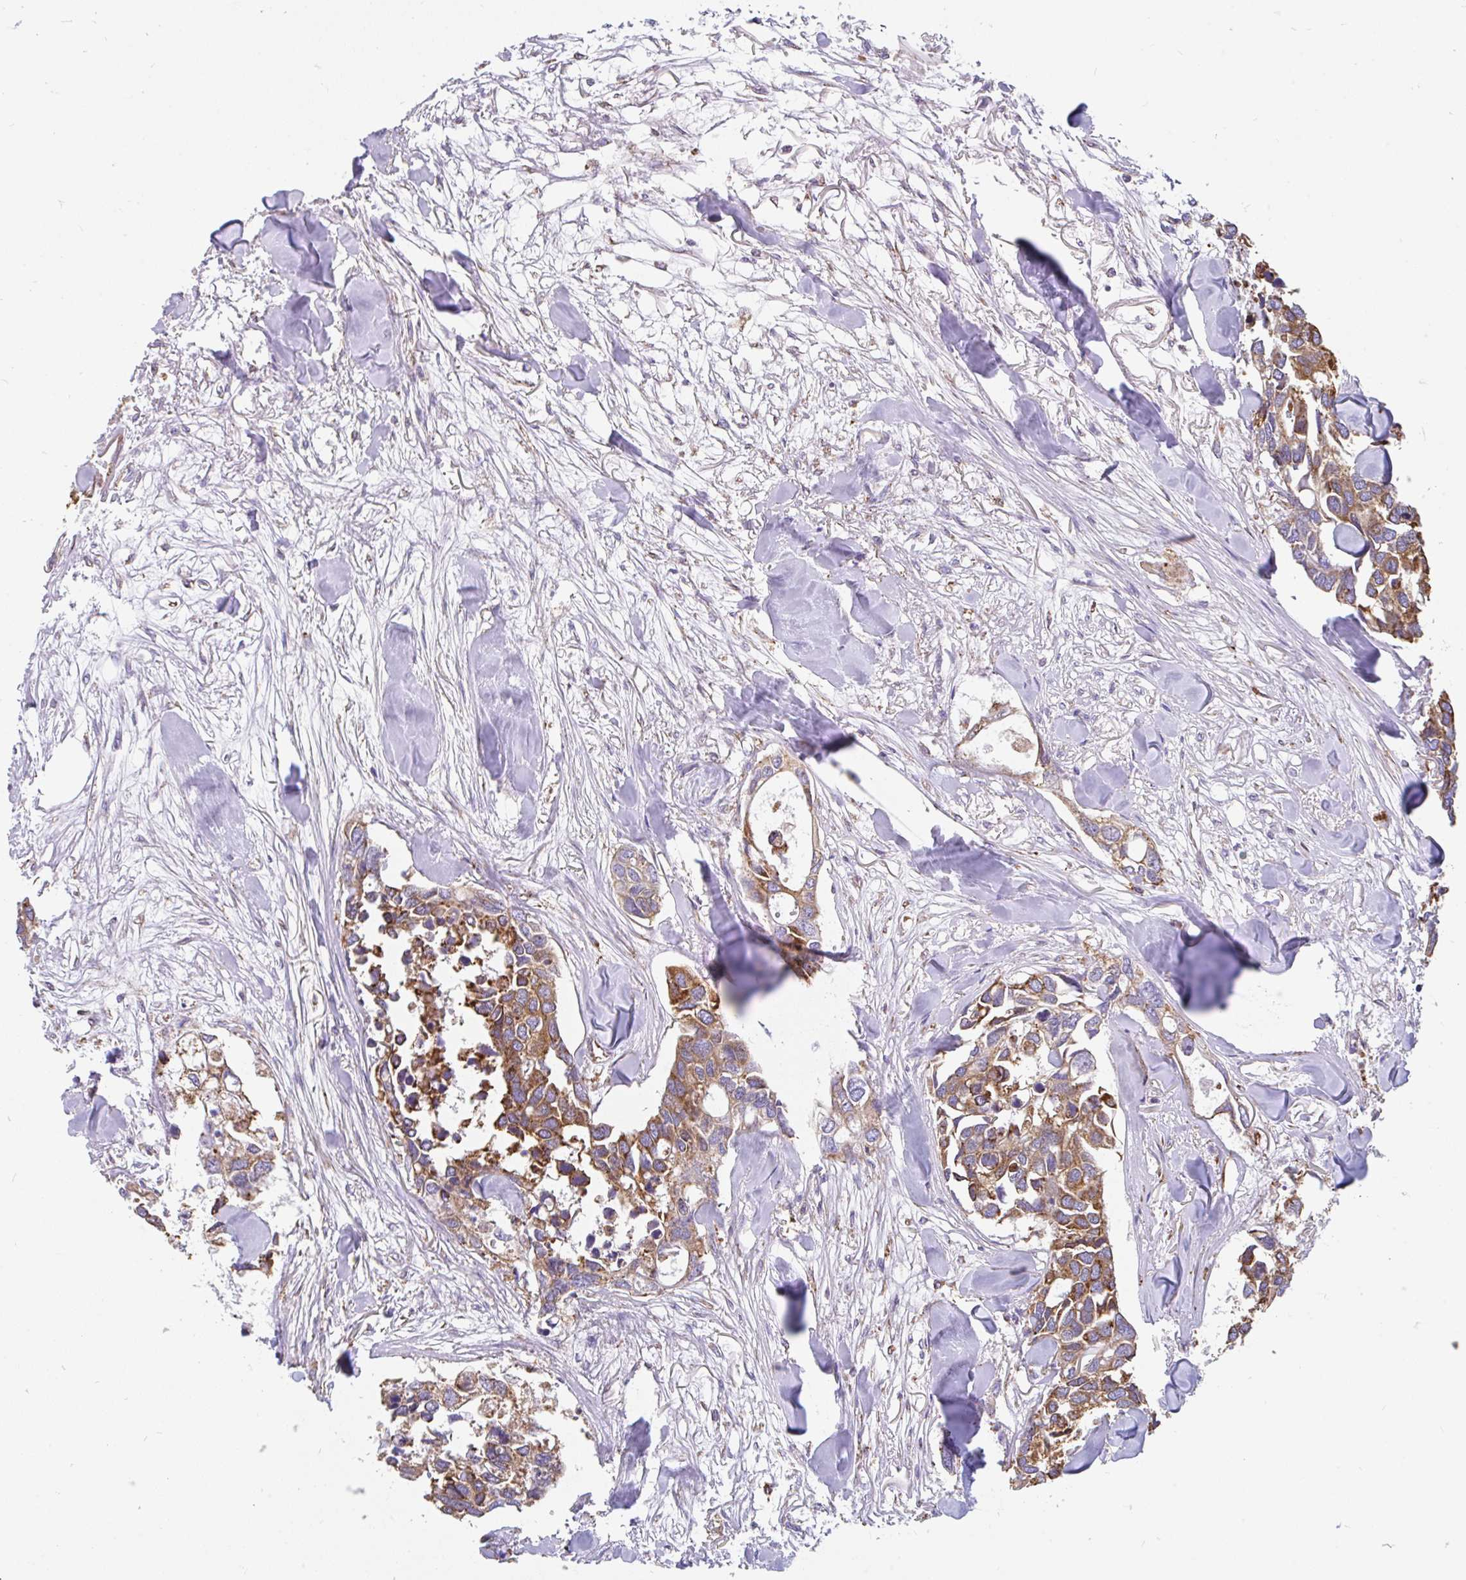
{"staining": {"intensity": "moderate", "quantity": ">75%", "location": "cytoplasmic/membranous"}, "tissue": "breast cancer", "cell_type": "Tumor cells", "image_type": "cancer", "snomed": [{"axis": "morphology", "description": "Duct carcinoma"}, {"axis": "topography", "description": "Breast"}], "caption": "Breast cancer (invasive ductal carcinoma) stained with a brown dye shows moderate cytoplasmic/membranous positive expression in approximately >75% of tumor cells.", "gene": "EML5", "patient": {"sex": "female", "age": 83}}